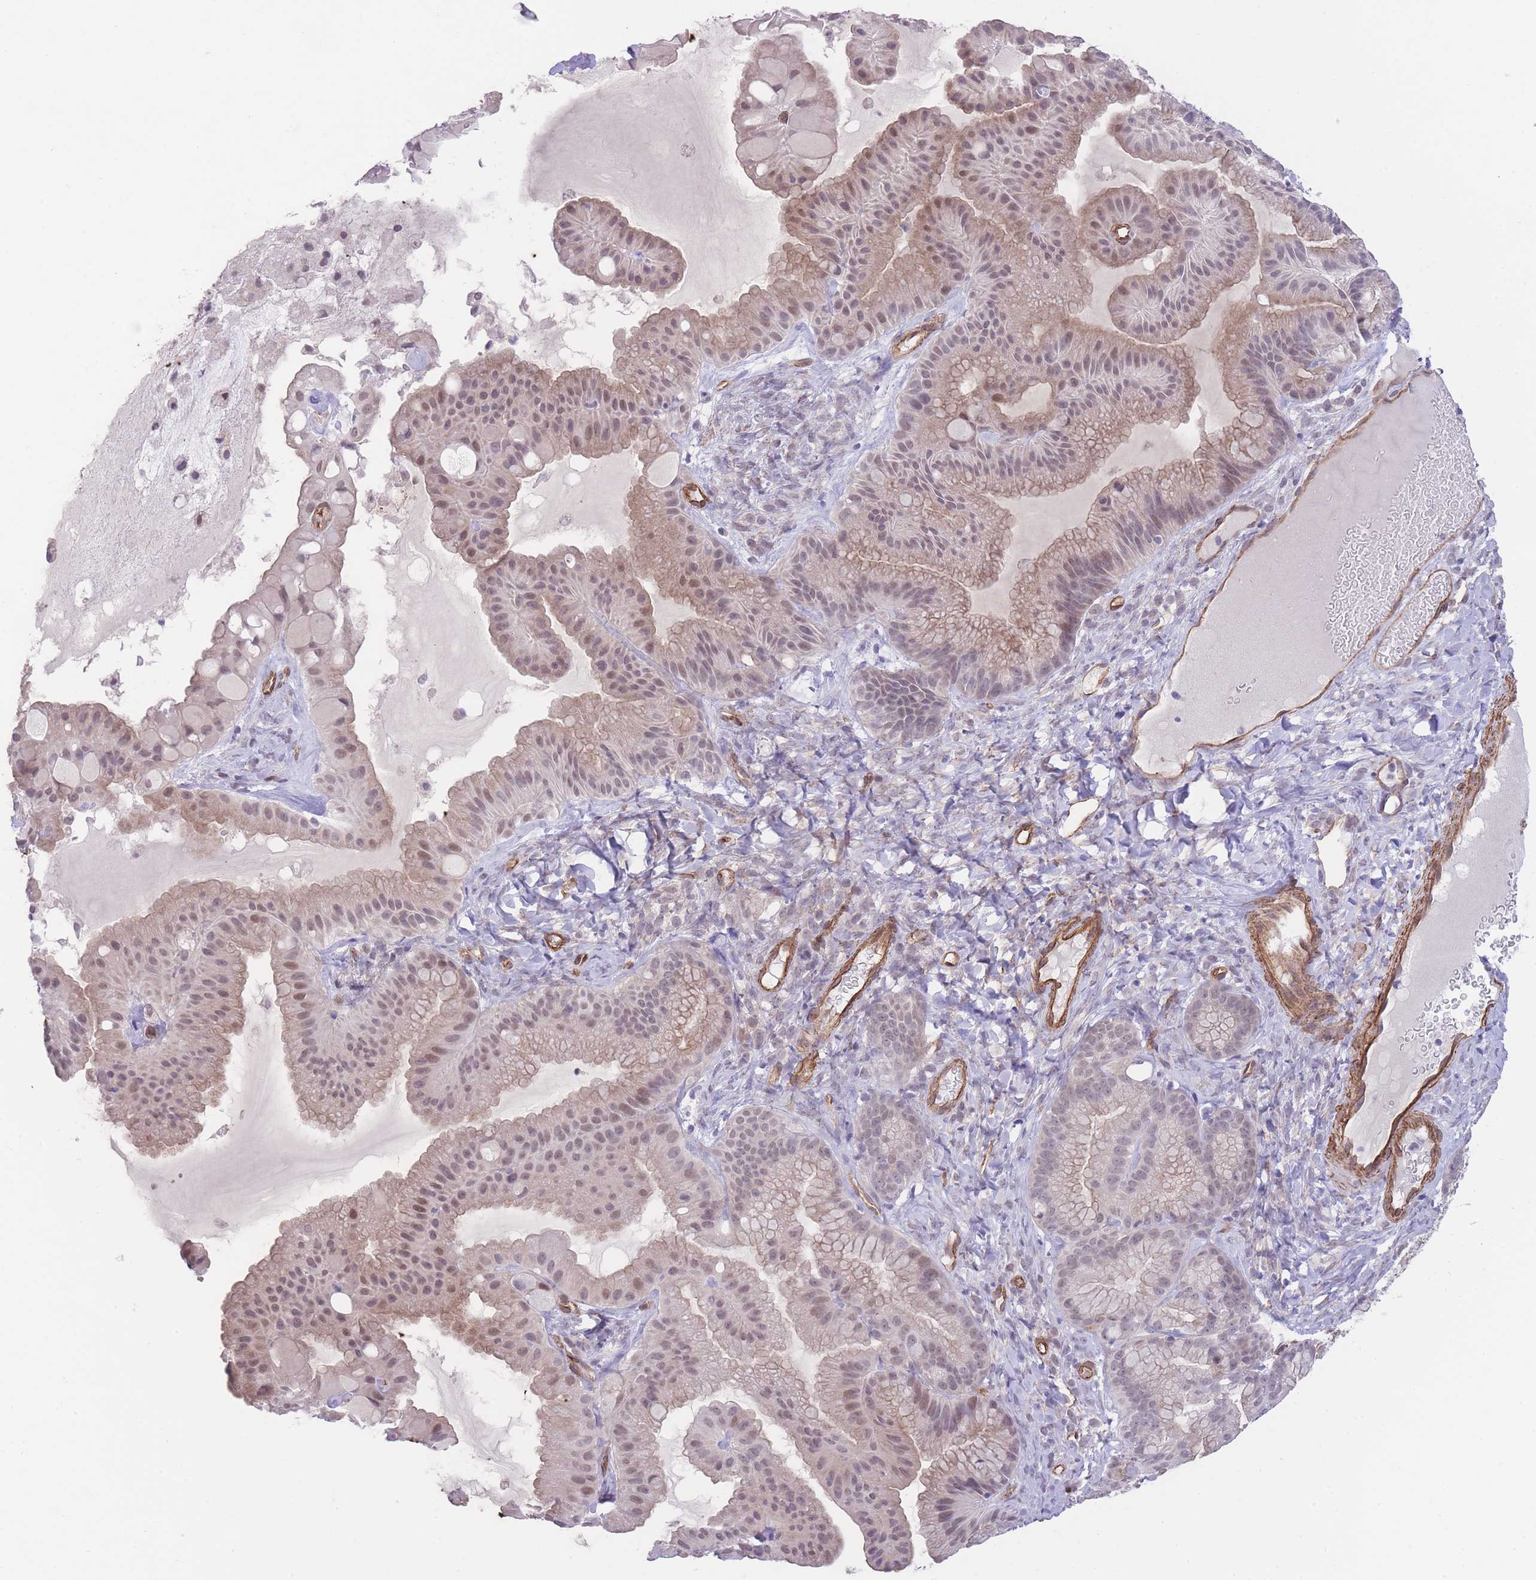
{"staining": {"intensity": "moderate", "quantity": "25%-75%", "location": "cytoplasmic/membranous,nuclear"}, "tissue": "ovarian cancer", "cell_type": "Tumor cells", "image_type": "cancer", "snomed": [{"axis": "morphology", "description": "Cystadenocarcinoma, mucinous, NOS"}, {"axis": "topography", "description": "Ovary"}], "caption": "Immunohistochemistry (DAB (3,3'-diaminobenzidine)) staining of ovarian mucinous cystadenocarcinoma shows moderate cytoplasmic/membranous and nuclear protein staining in about 25%-75% of tumor cells.", "gene": "QTRT1", "patient": {"sex": "female", "age": 61}}